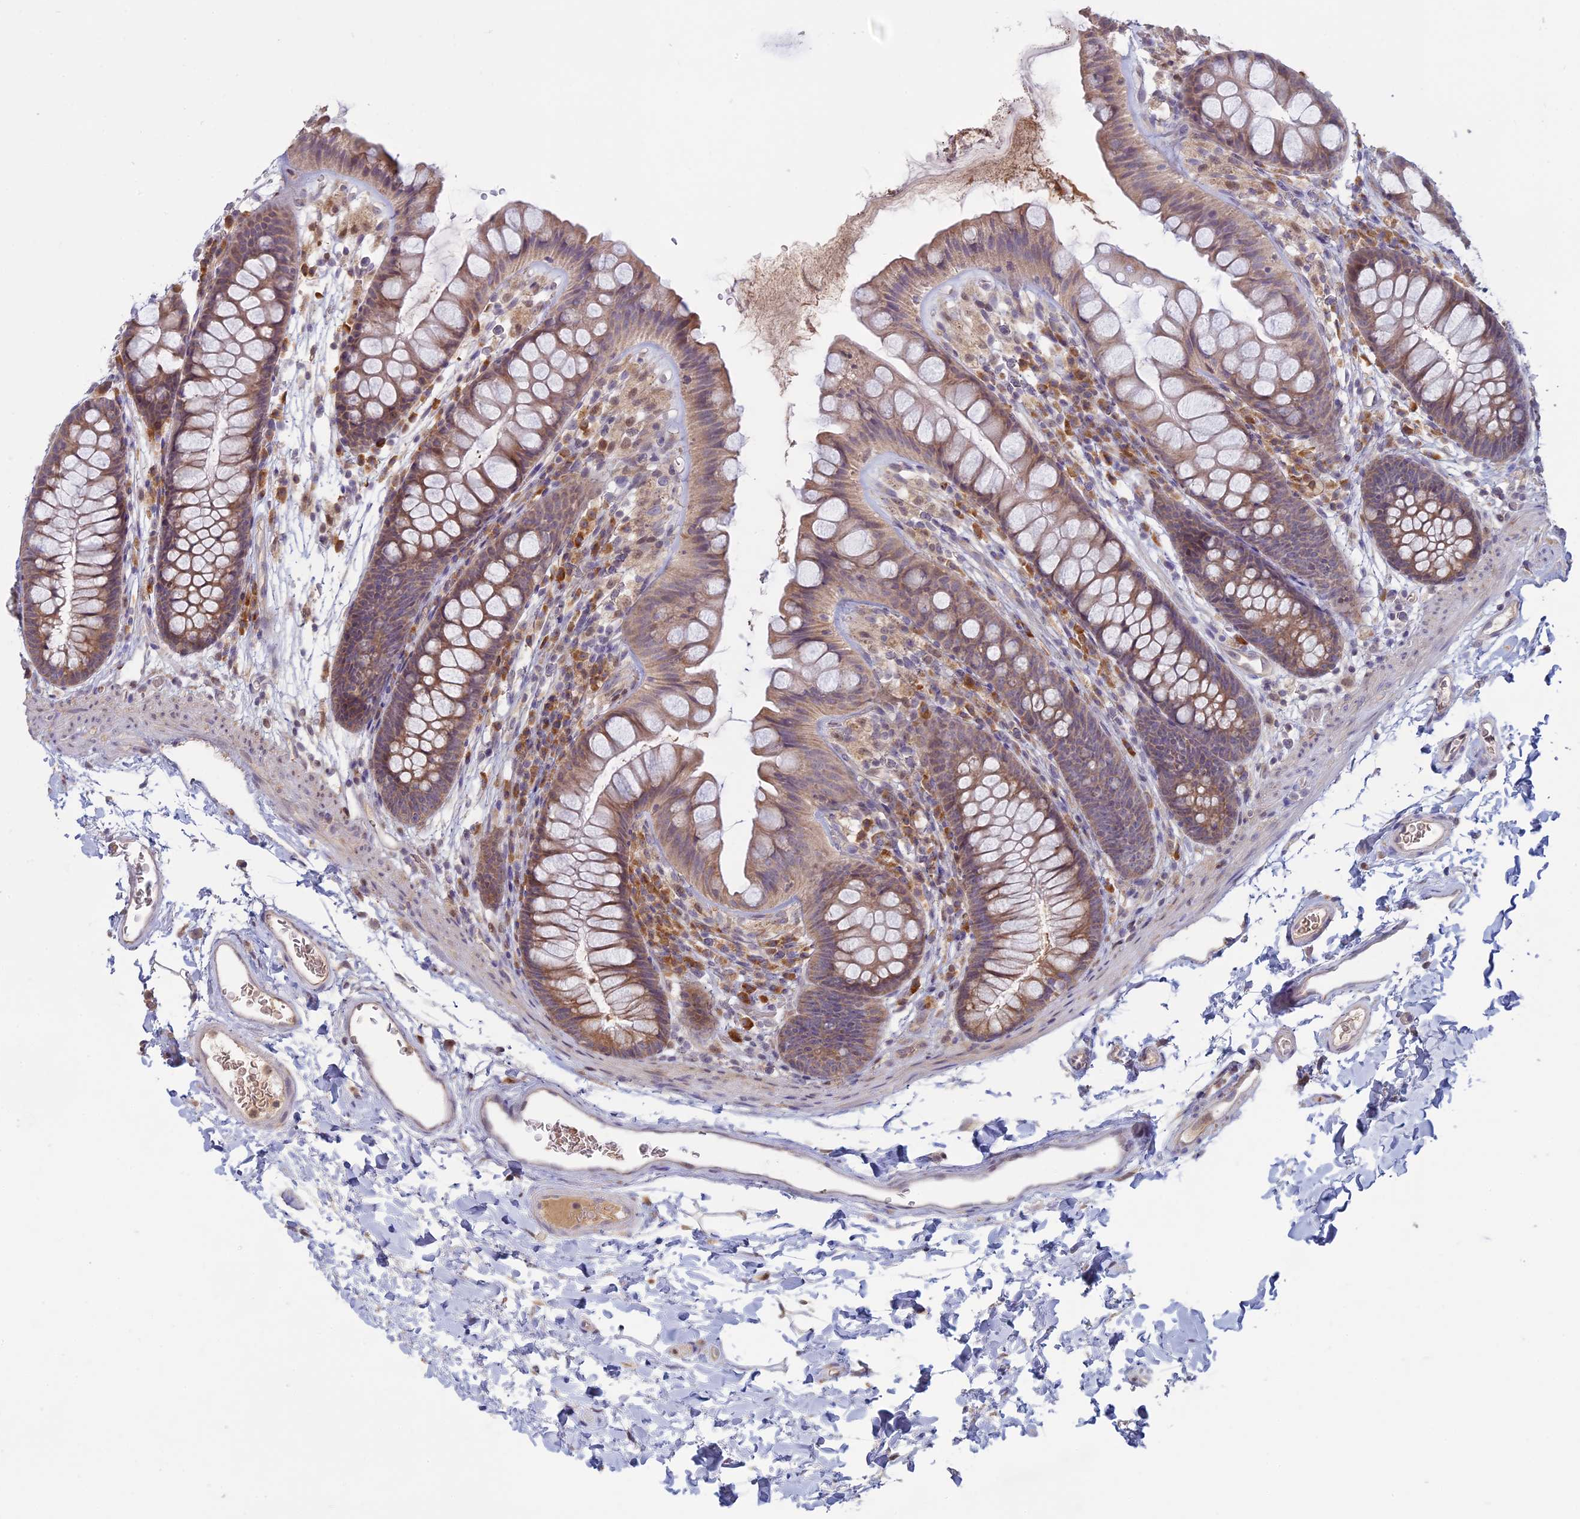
{"staining": {"intensity": "weak", "quantity": ">75%", "location": "cytoplasmic/membranous"}, "tissue": "colon", "cell_type": "Endothelial cells", "image_type": "normal", "snomed": [{"axis": "morphology", "description": "Normal tissue, NOS"}, {"axis": "topography", "description": "Colon"}], "caption": "This micrograph reveals immunohistochemistry staining of normal colon, with low weak cytoplasmic/membranous expression in approximately >75% of endothelial cells.", "gene": "TMEM208", "patient": {"sex": "female", "age": 62}}